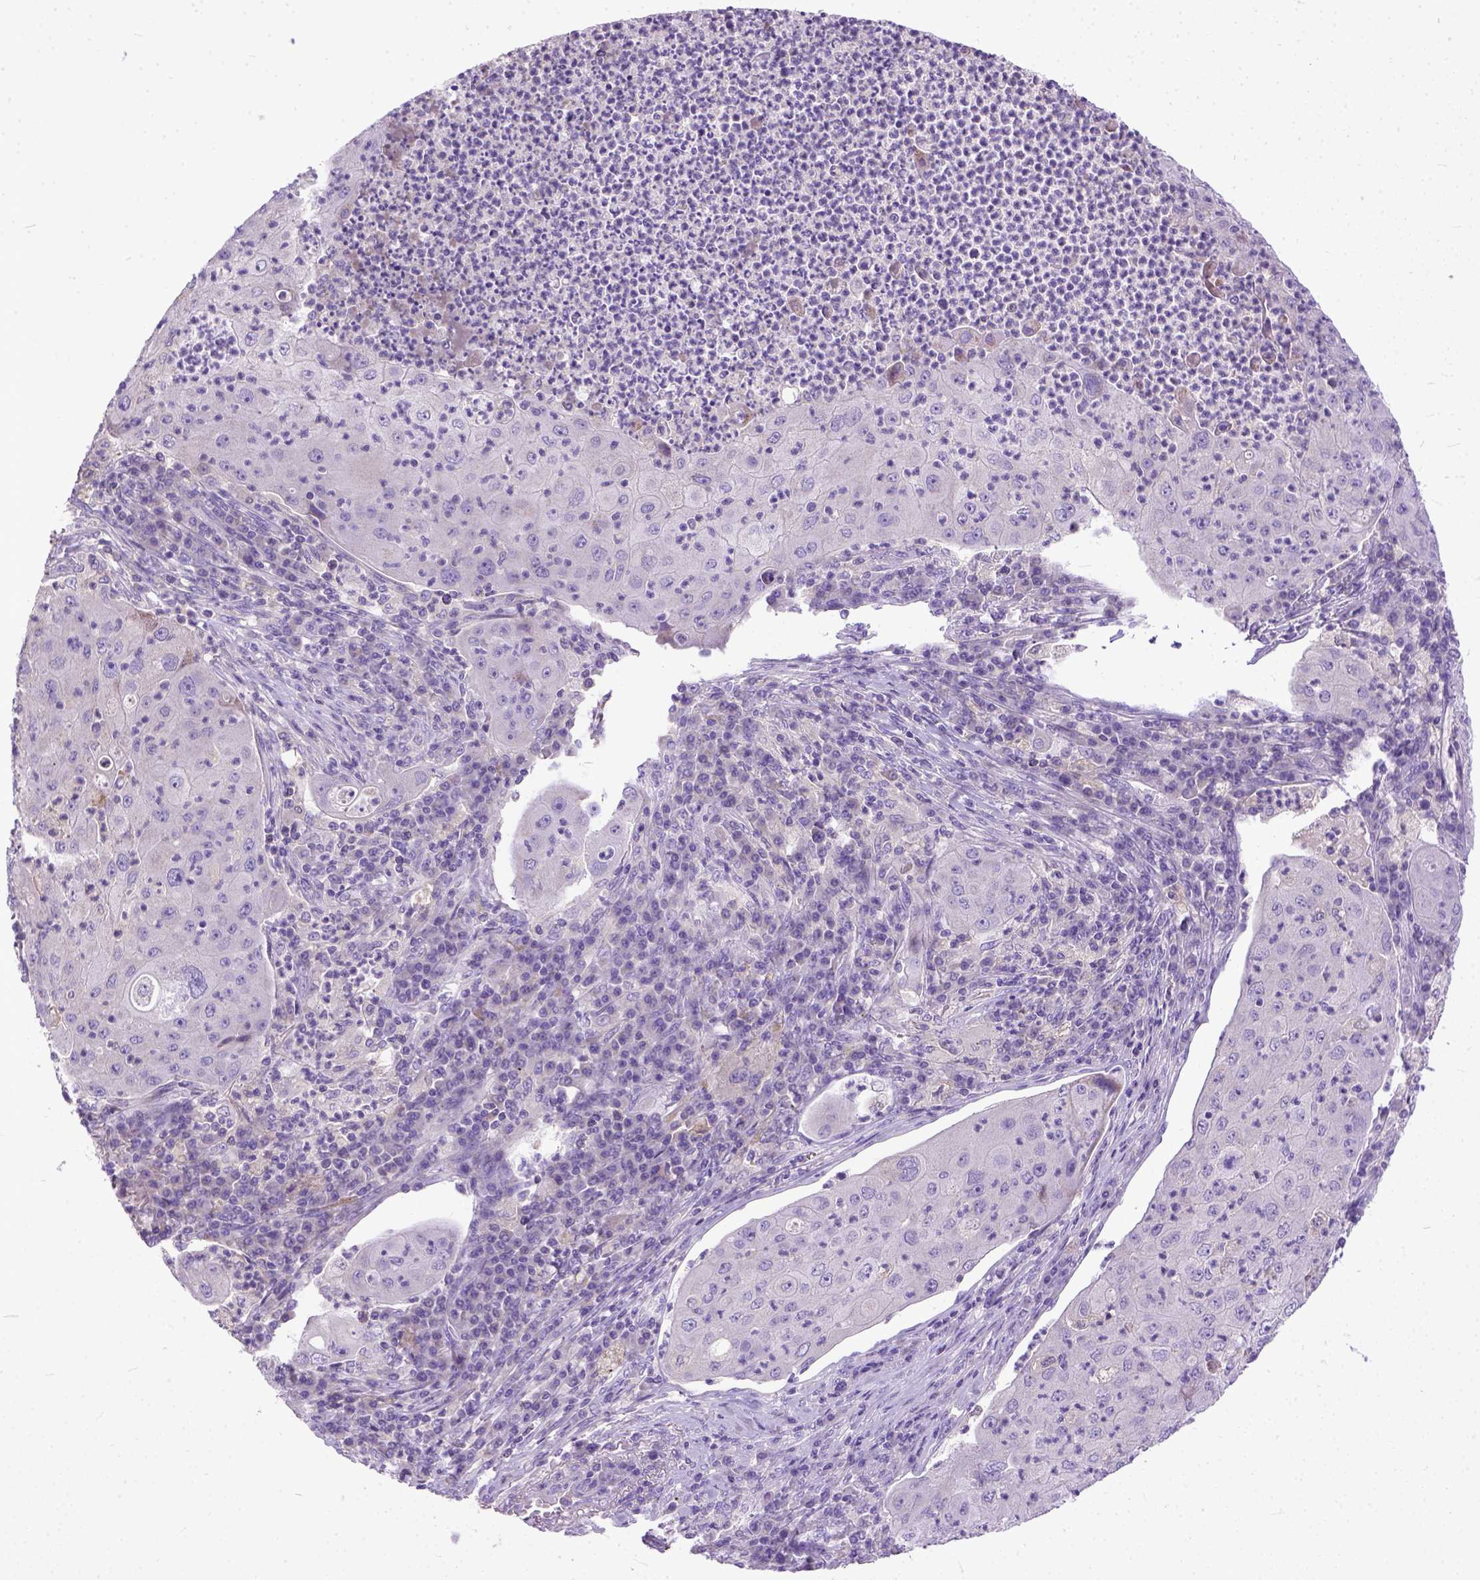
{"staining": {"intensity": "negative", "quantity": "none", "location": "none"}, "tissue": "lung cancer", "cell_type": "Tumor cells", "image_type": "cancer", "snomed": [{"axis": "morphology", "description": "Squamous cell carcinoma, NOS"}, {"axis": "topography", "description": "Lung"}], "caption": "There is no significant expression in tumor cells of lung squamous cell carcinoma. (DAB (3,3'-diaminobenzidine) immunohistochemistry (IHC), high magnification).", "gene": "PLK5", "patient": {"sex": "female", "age": 59}}